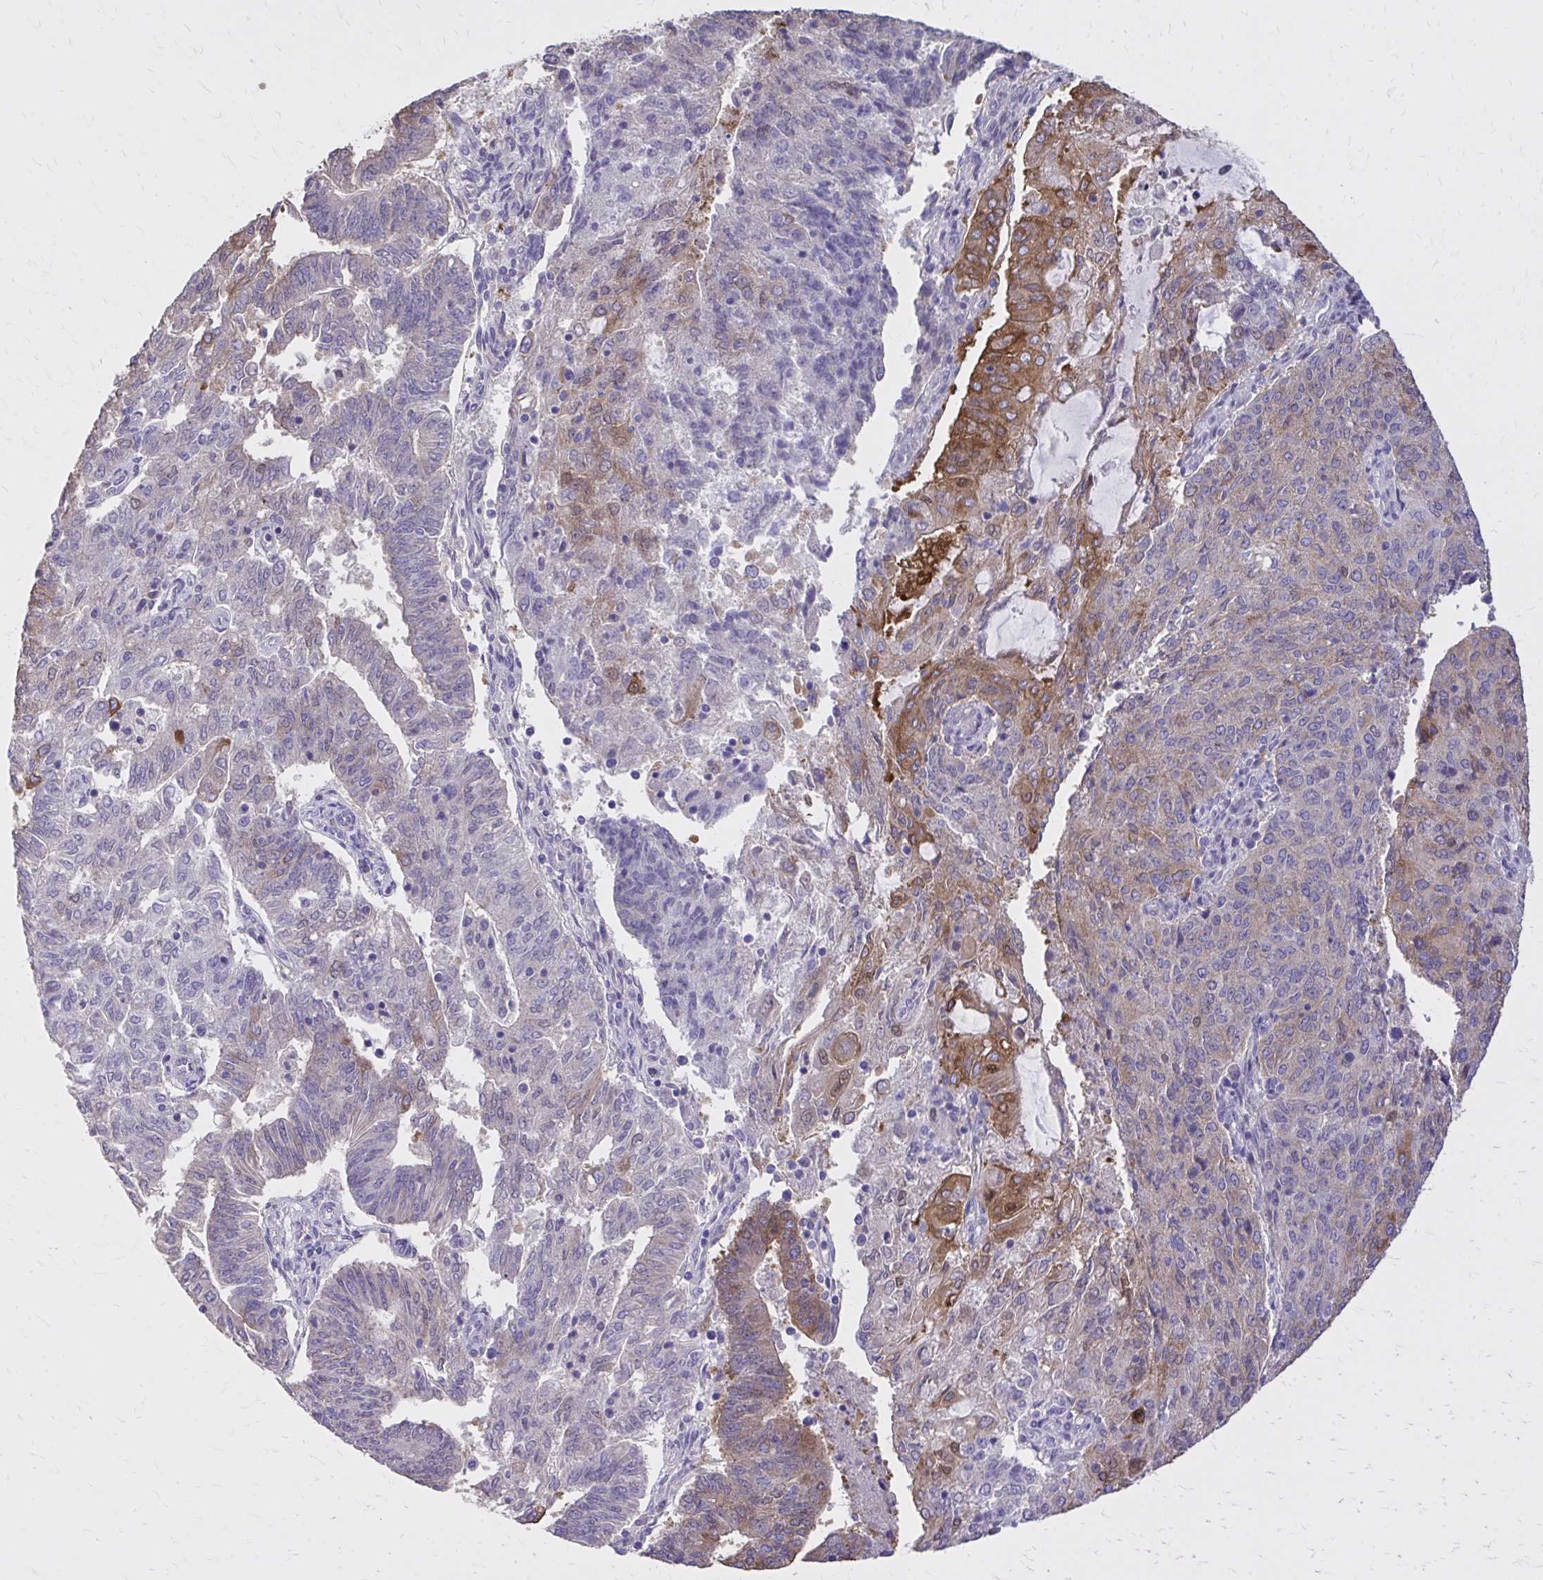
{"staining": {"intensity": "moderate", "quantity": "<25%", "location": "cytoplasmic/membranous"}, "tissue": "endometrial cancer", "cell_type": "Tumor cells", "image_type": "cancer", "snomed": [{"axis": "morphology", "description": "Adenocarcinoma, NOS"}, {"axis": "topography", "description": "Endometrium"}], "caption": "Brown immunohistochemical staining in endometrial cancer (adenocarcinoma) shows moderate cytoplasmic/membranous staining in about <25% of tumor cells. (brown staining indicates protein expression, while blue staining denotes nuclei).", "gene": "EPB41L1", "patient": {"sex": "female", "age": 82}}